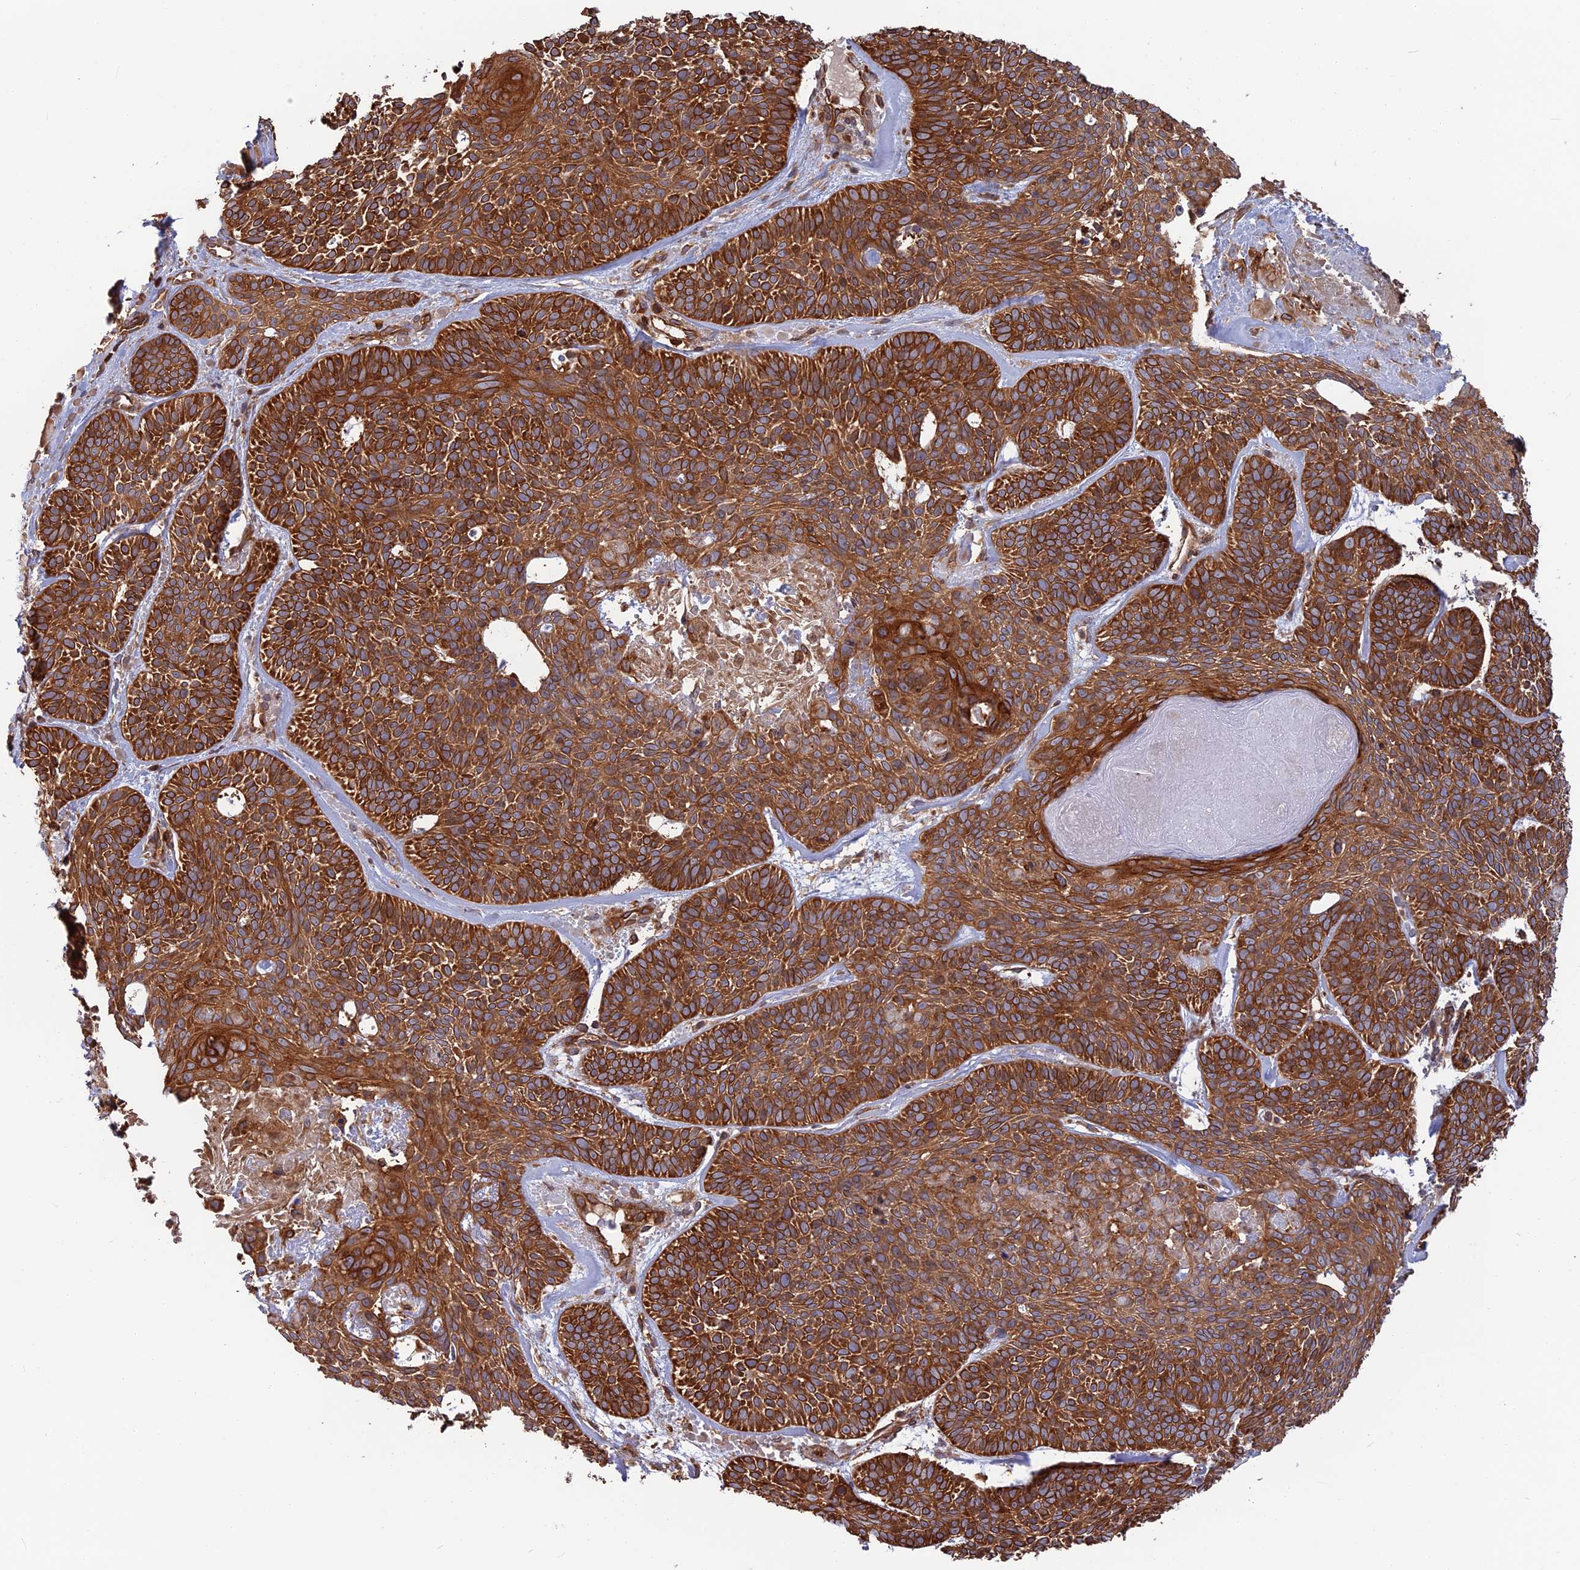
{"staining": {"intensity": "strong", "quantity": ">75%", "location": "cytoplasmic/membranous"}, "tissue": "skin cancer", "cell_type": "Tumor cells", "image_type": "cancer", "snomed": [{"axis": "morphology", "description": "Basal cell carcinoma"}, {"axis": "topography", "description": "Skin"}], "caption": "The micrograph shows immunohistochemical staining of skin cancer. There is strong cytoplasmic/membranous expression is present in approximately >75% of tumor cells.", "gene": "WDR1", "patient": {"sex": "male", "age": 85}}